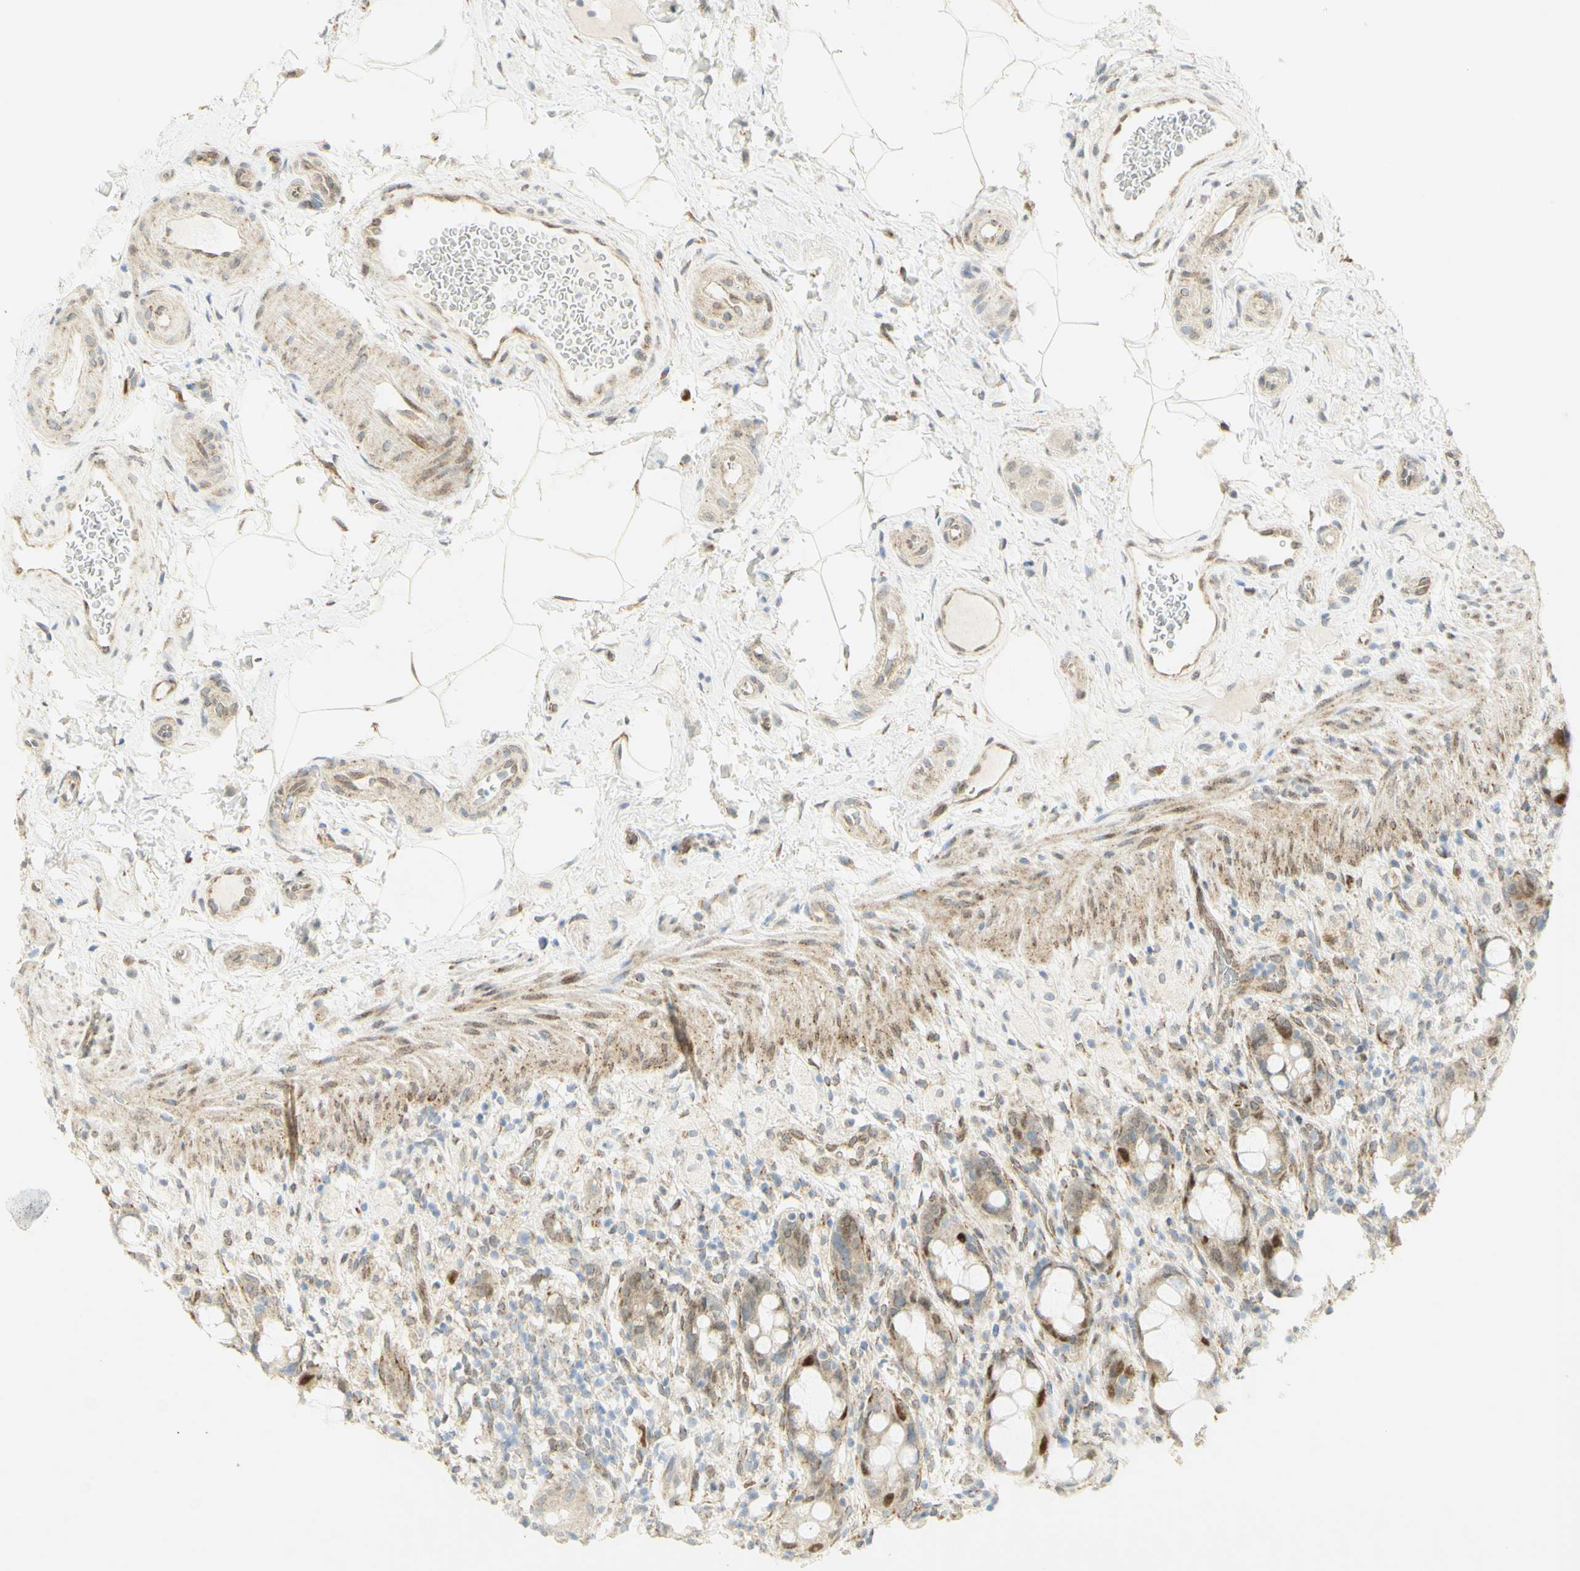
{"staining": {"intensity": "strong", "quantity": "<25%", "location": "nuclear"}, "tissue": "rectum", "cell_type": "Glandular cells", "image_type": "normal", "snomed": [{"axis": "morphology", "description": "Normal tissue, NOS"}, {"axis": "topography", "description": "Rectum"}], "caption": "The micrograph displays immunohistochemical staining of benign rectum. There is strong nuclear positivity is identified in approximately <25% of glandular cells. (Stains: DAB (3,3'-diaminobenzidine) in brown, nuclei in blue, Microscopy: brightfield microscopy at high magnification).", "gene": "E2F1", "patient": {"sex": "male", "age": 44}}